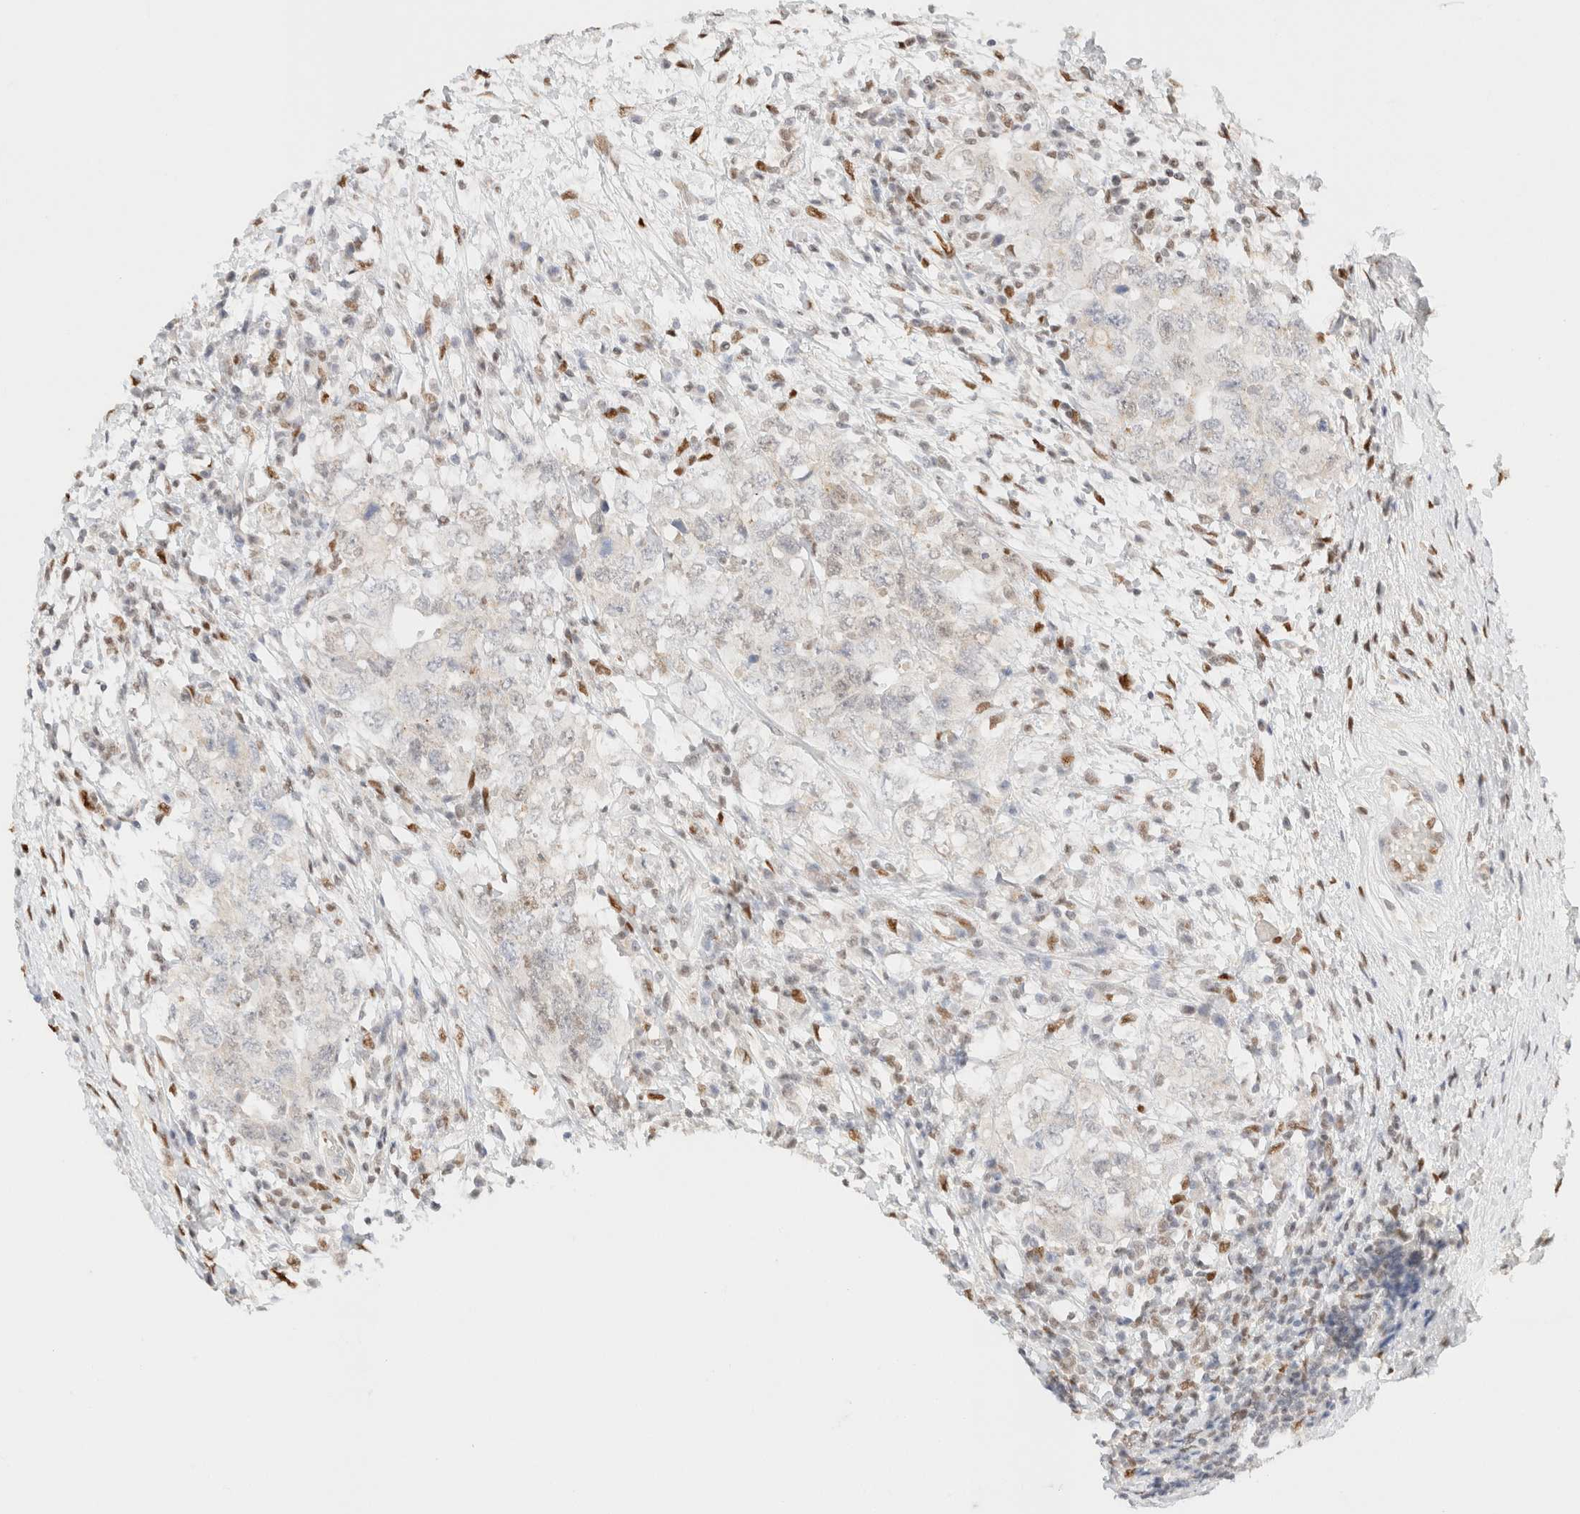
{"staining": {"intensity": "negative", "quantity": "none", "location": "none"}, "tissue": "testis cancer", "cell_type": "Tumor cells", "image_type": "cancer", "snomed": [{"axis": "morphology", "description": "Carcinoma, Embryonal, NOS"}, {"axis": "topography", "description": "Testis"}], "caption": "Immunohistochemistry (IHC) photomicrograph of human embryonal carcinoma (testis) stained for a protein (brown), which shows no staining in tumor cells.", "gene": "DDB2", "patient": {"sex": "male", "age": 26}}